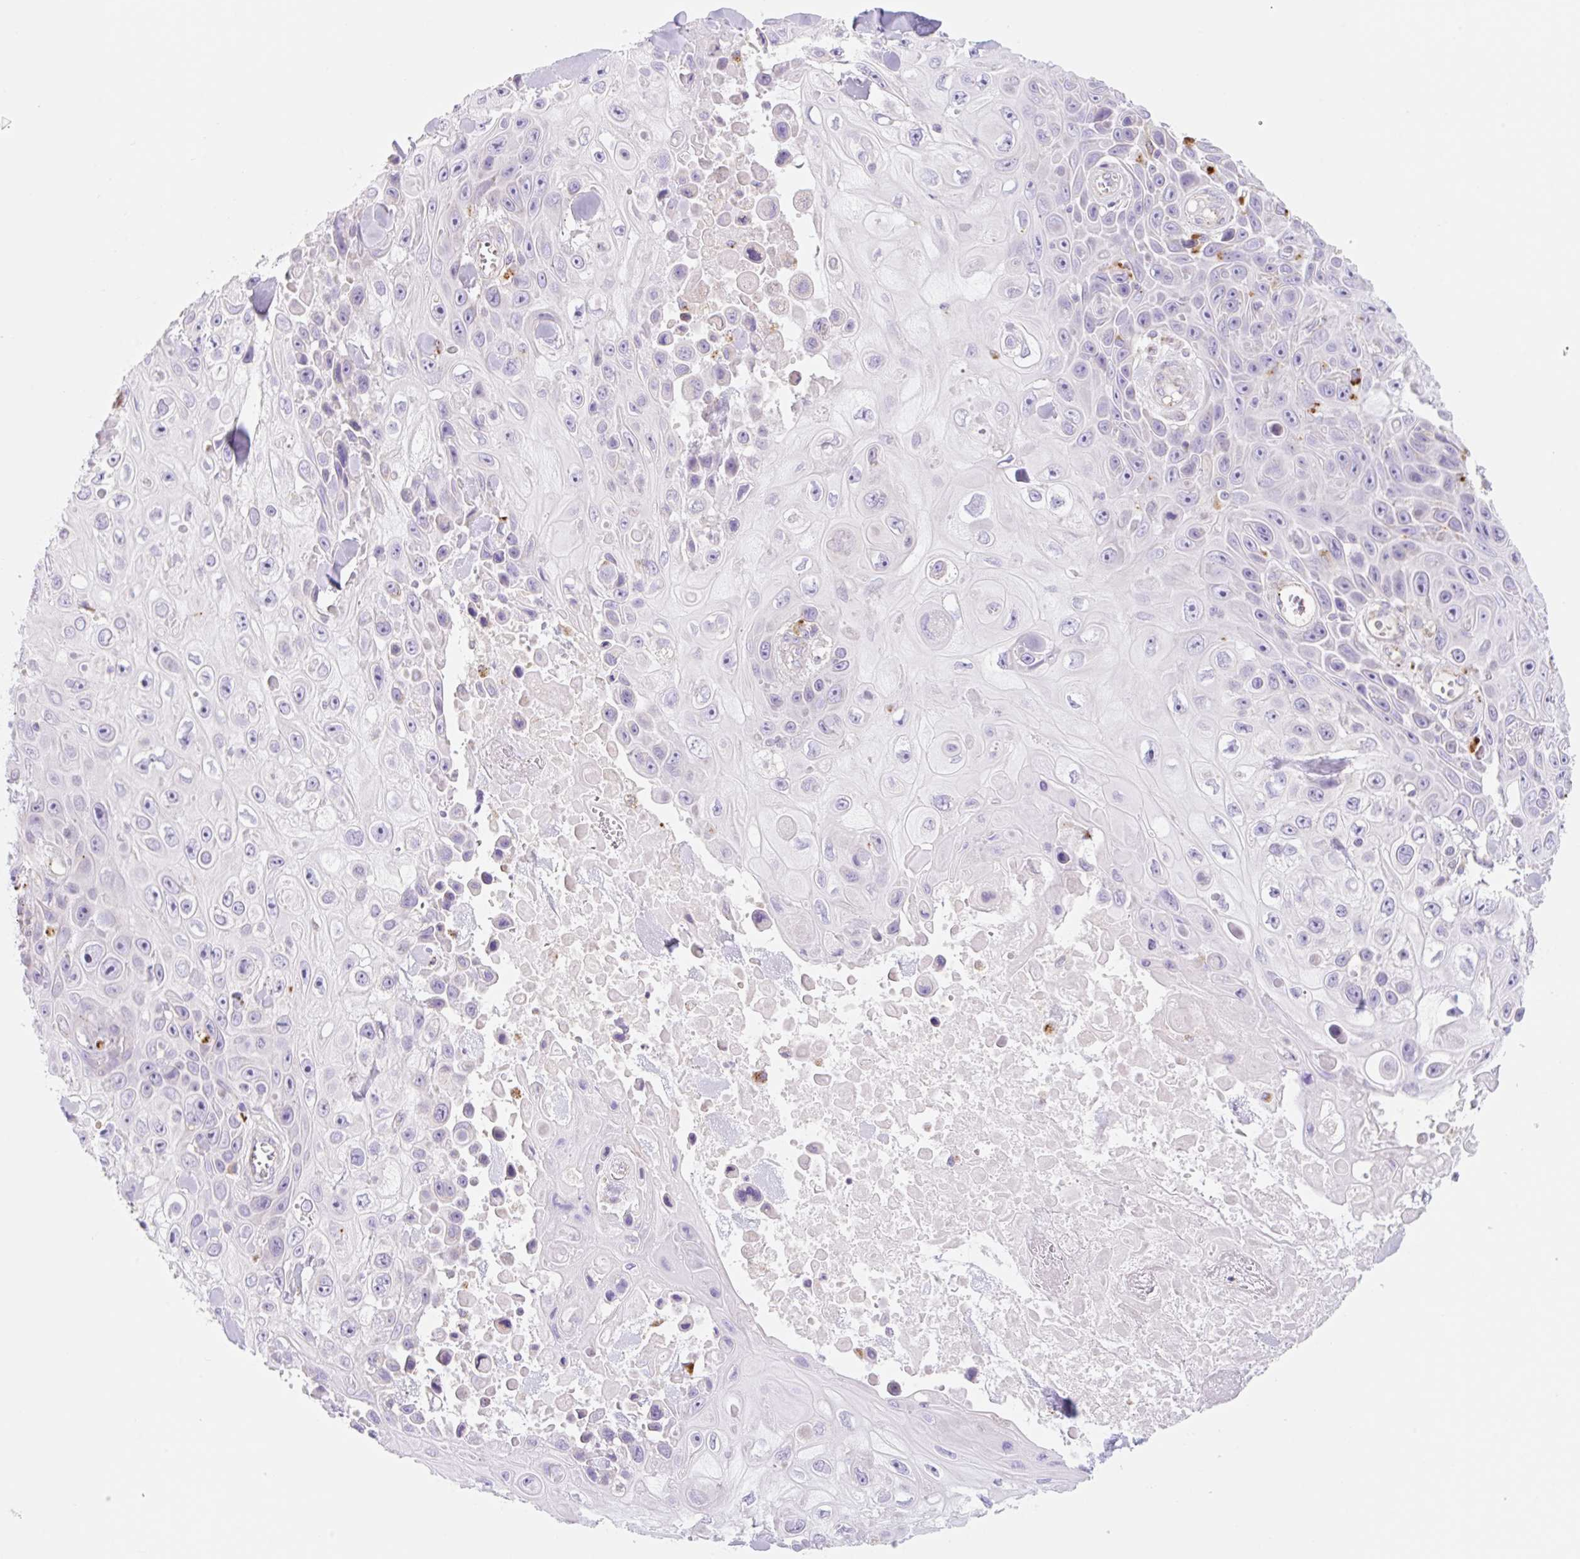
{"staining": {"intensity": "negative", "quantity": "none", "location": "none"}, "tissue": "skin cancer", "cell_type": "Tumor cells", "image_type": "cancer", "snomed": [{"axis": "morphology", "description": "Squamous cell carcinoma, NOS"}, {"axis": "topography", "description": "Skin"}], "caption": "A high-resolution micrograph shows immunohistochemistry (IHC) staining of skin cancer (squamous cell carcinoma), which shows no significant staining in tumor cells.", "gene": "CLEC3A", "patient": {"sex": "male", "age": 82}}